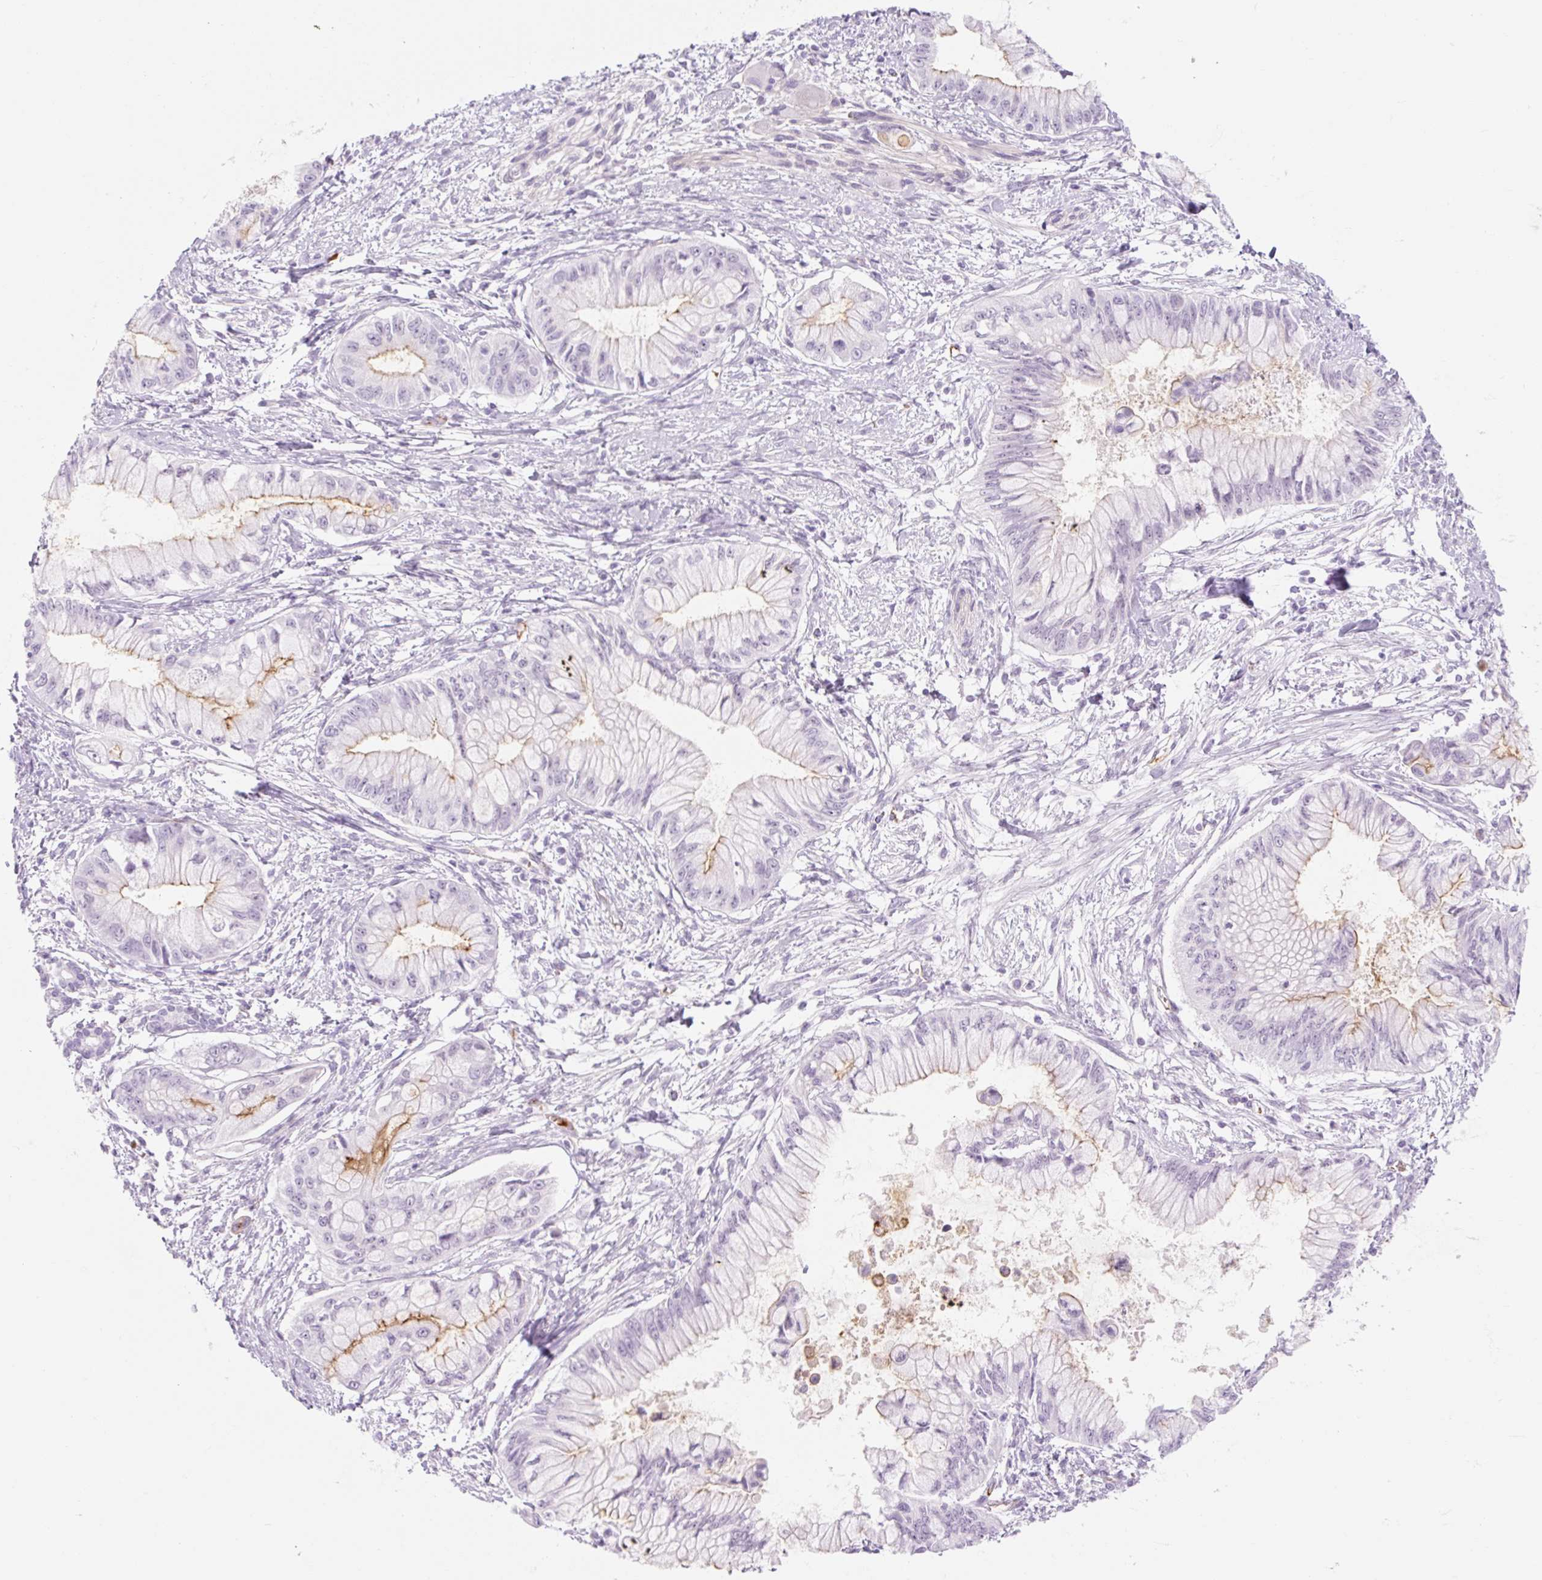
{"staining": {"intensity": "weak", "quantity": "<25%", "location": "cytoplasmic/membranous"}, "tissue": "pancreatic cancer", "cell_type": "Tumor cells", "image_type": "cancer", "snomed": [{"axis": "morphology", "description": "Adenocarcinoma, NOS"}, {"axis": "topography", "description": "Pancreas"}], "caption": "A high-resolution histopathology image shows immunohistochemistry (IHC) staining of pancreatic cancer, which demonstrates no significant expression in tumor cells. (DAB (3,3'-diaminobenzidine) immunohistochemistry, high magnification).", "gene": "TAF1L", "patient": {"sex": "male", "age": 48}}